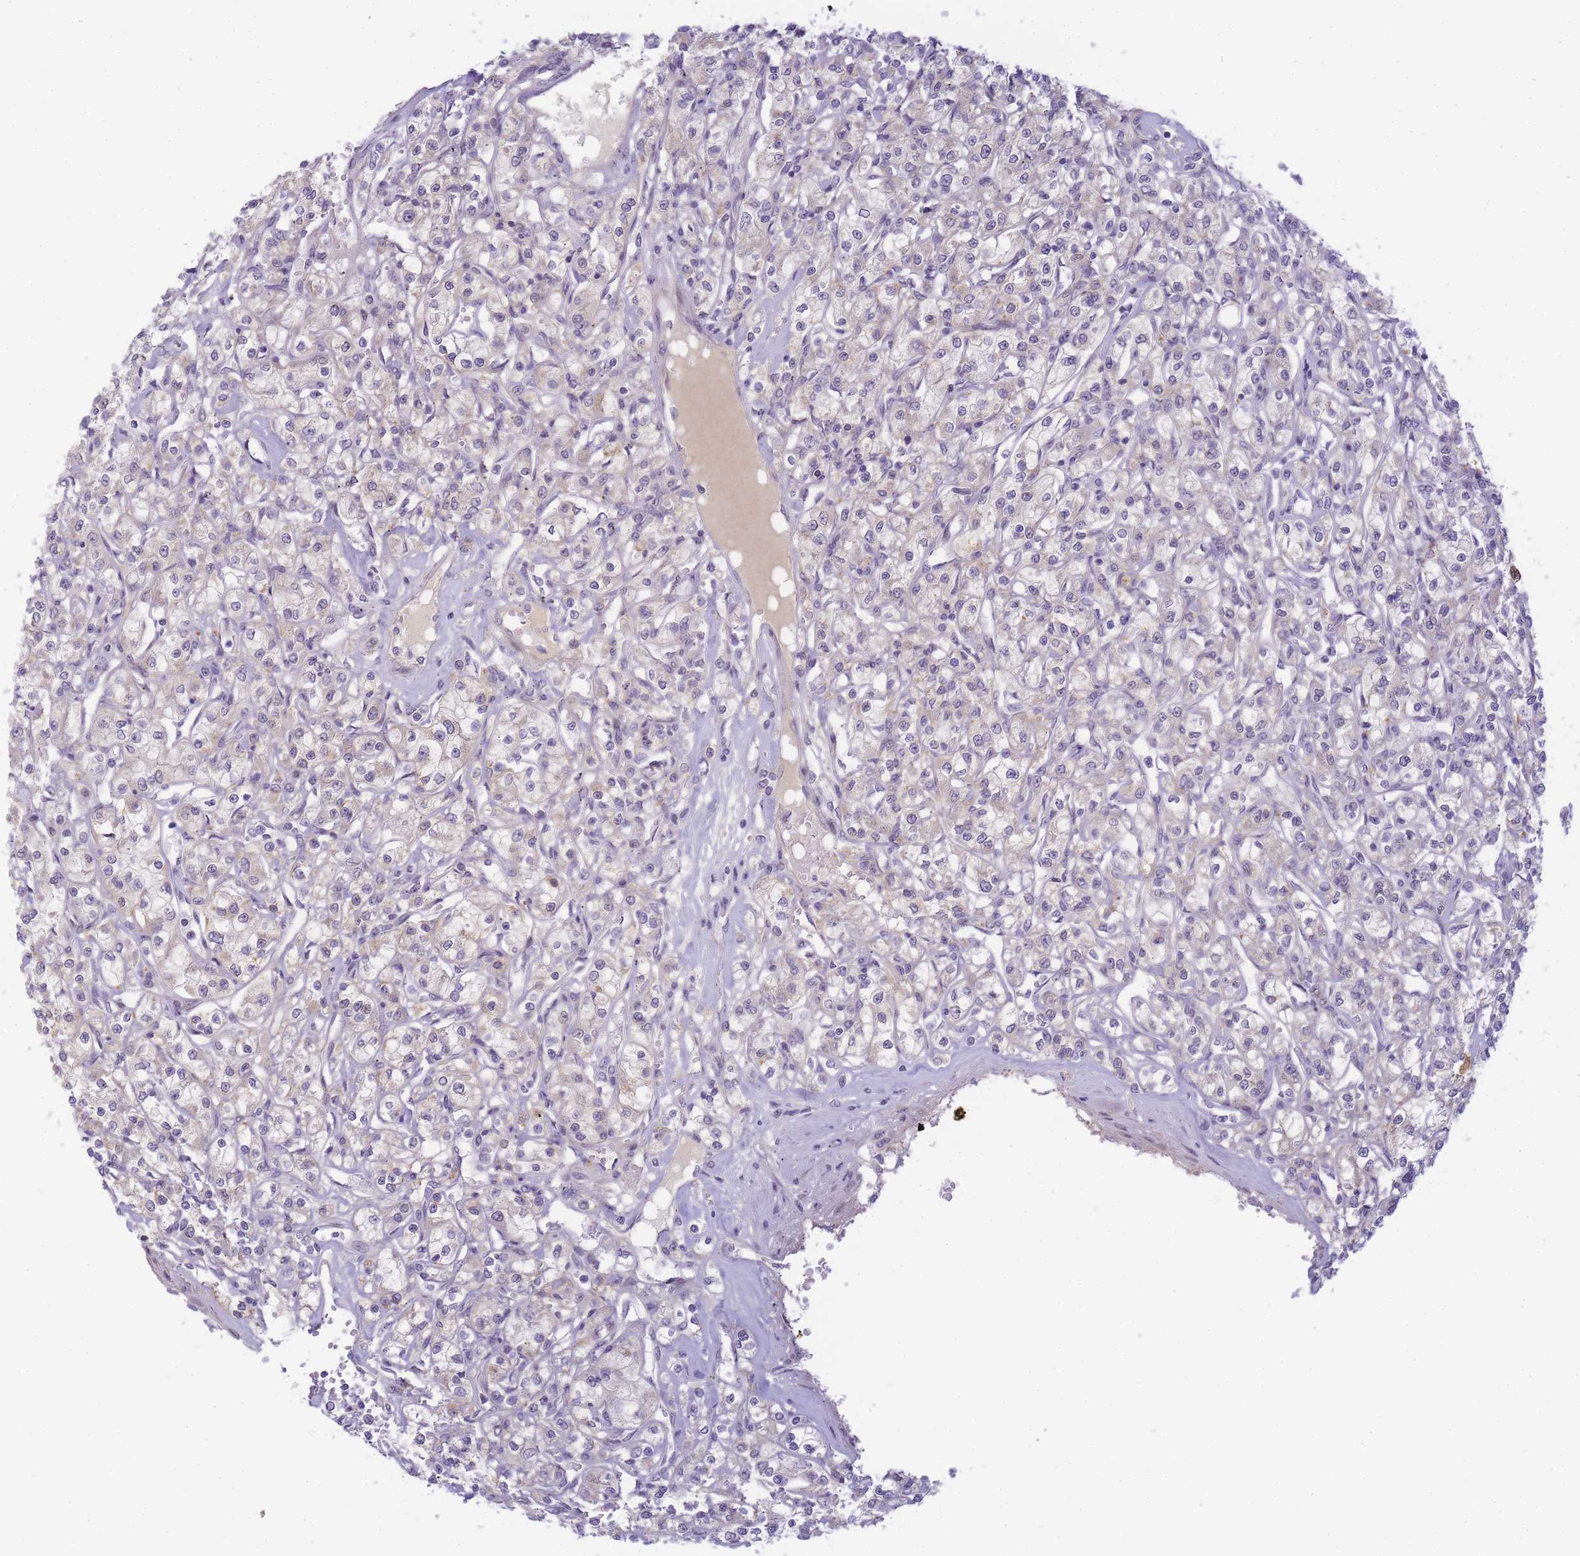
{"staining": {"intensity": "negative", "quantity": "none", "location": "none"}, "tissue": "renal cancer", "cell_type": "Tumor cells", "image_type": "cancer", "snomed": [{"axis": "morphology", "description": "Adenocarcinoma, NOS"}, {"axis": "topography", "description": "Kidney"}], "caption": "DAB (3,3'-diaminobenzidine) immunohistochemical staining of human renal cancer displays no significant positivity in tumor cells.", "gene": "RRAD", "patient": {"sex": "female", "age": 59}}